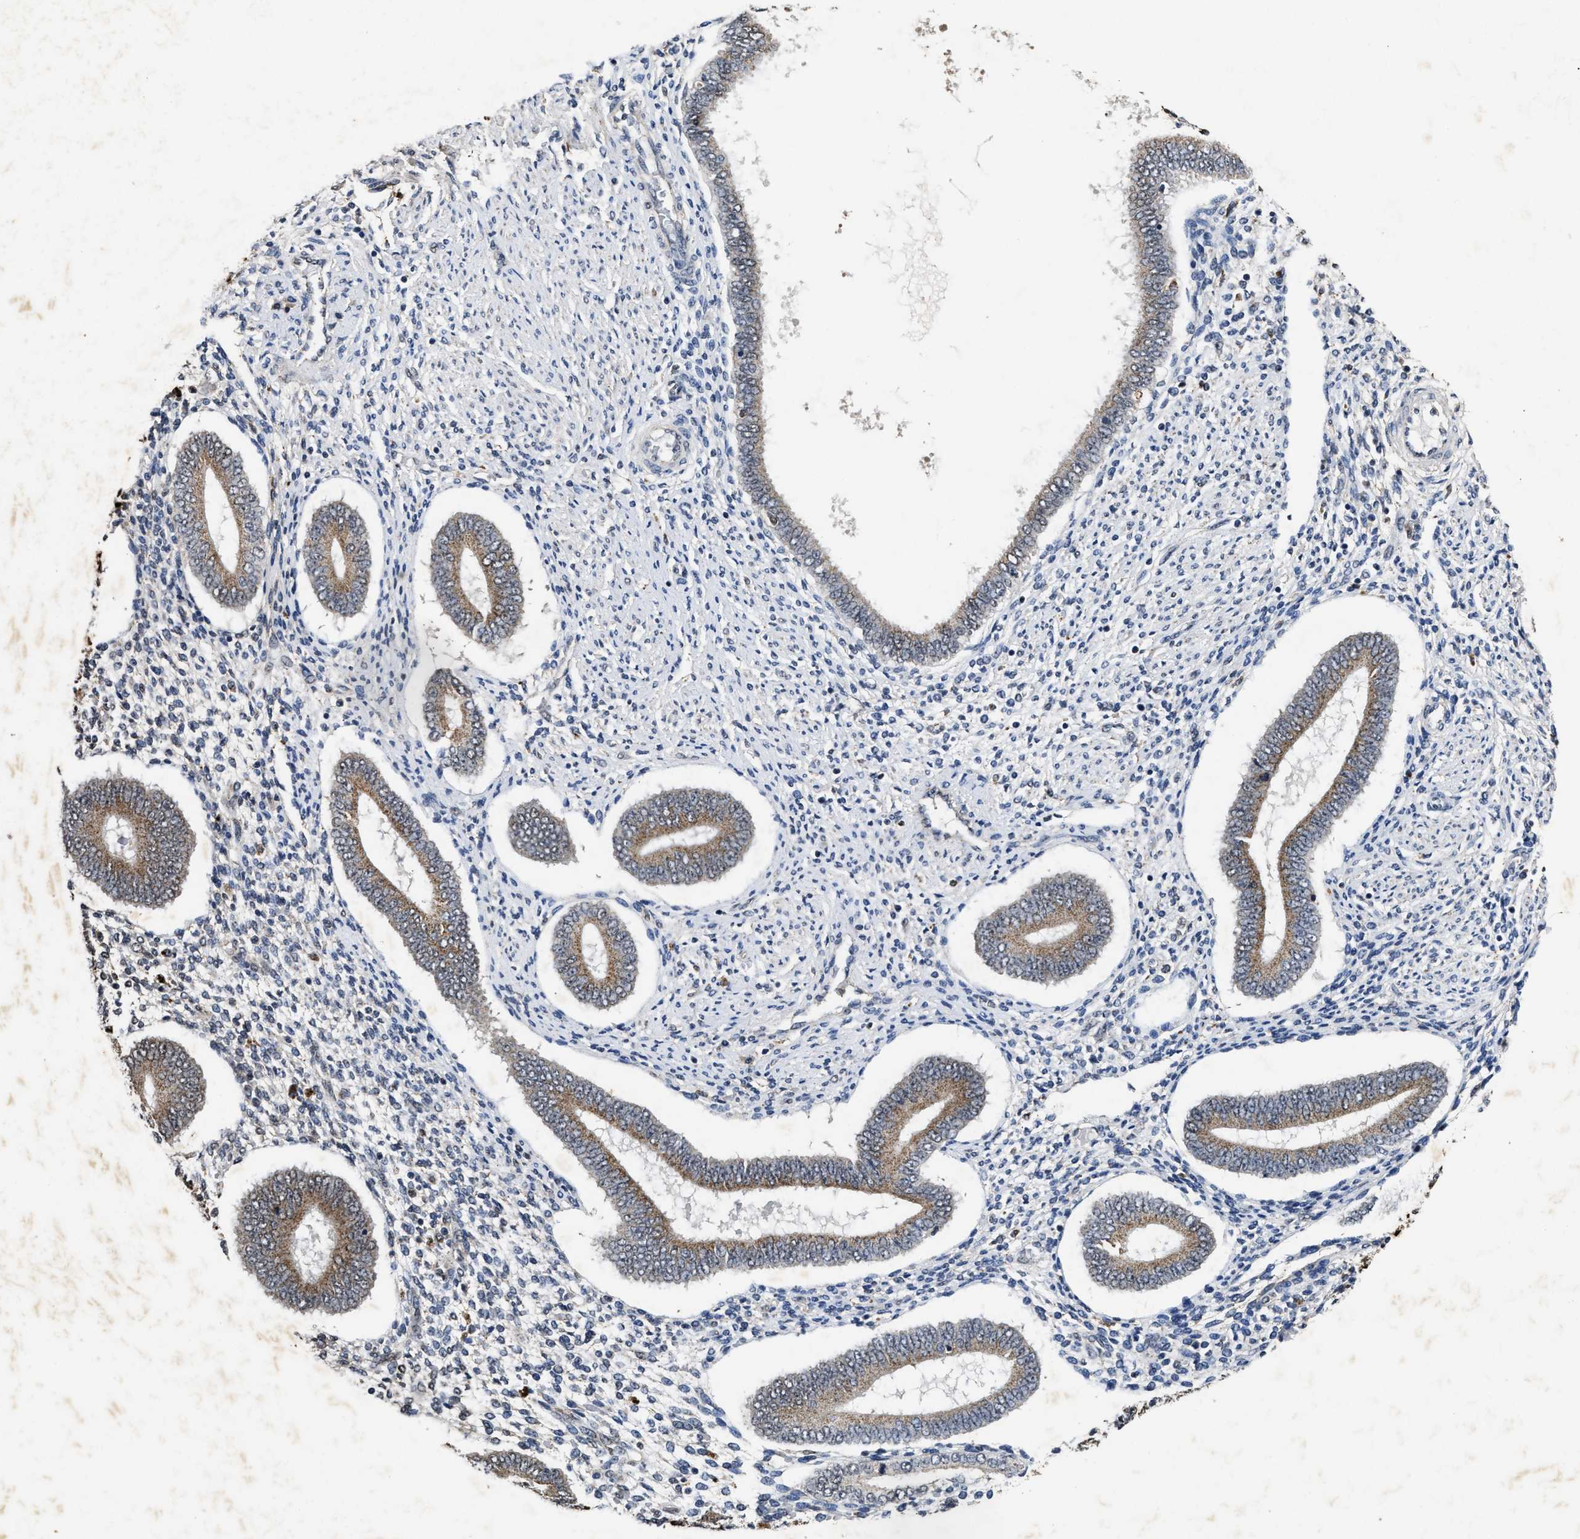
{"staining": {"intensity": "weak", "quantity": "<25%", "location": "nuclear"}, "tissue": "endometrium", "cell_type": "Cells in endometrial stroma", "image_type": "normal", "snomed": [{"axis": "morphology", "description": "Normal tissue, NOS"}, {"axis": "topography", "description": "Endometrium"}], "caption": "DAB immunohistochemical staining of benign human endometrium exhibits no significant positivity in cells in endometrial stroma. (DAB (3,3'-diaminobenzidine) immunohistochemistry visualized using brightfield microscopy, high magnification).", "gene": "ACOX1", "patient": {"sex": "female", "age": 42}}